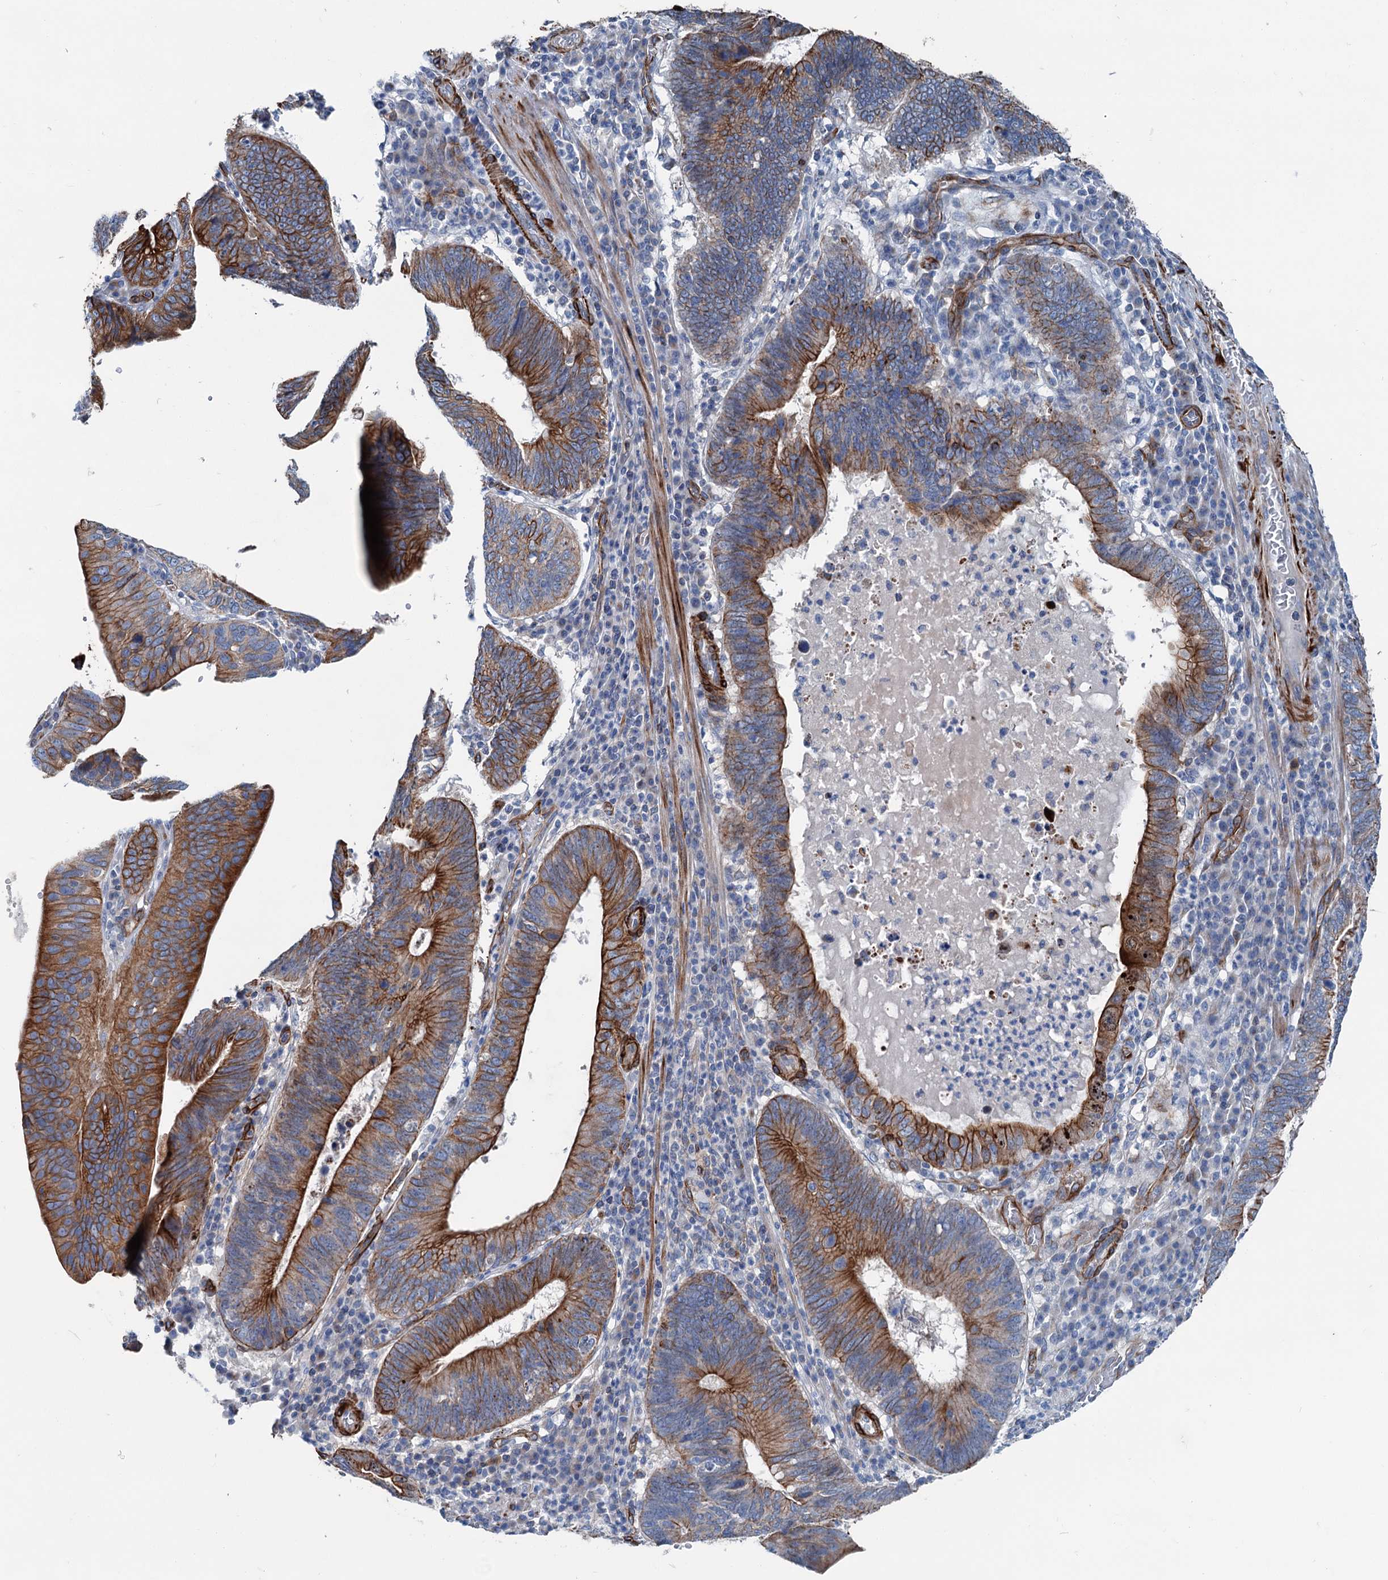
{"staining": {"intensity": "strong", "quantity": "25%-75%", "location": "cytoplasmic/membranous"}, "tissue": "stomach cancer", "cell_type": "Tumor cells", "image_type": "cancer", "snomed": [{"axis": "morphology", "description": "Adenocarcinoma, NOS"}, {"axis": "topography", "description": "Stomach"}], "caption": "Stomach adenocarcinoma tissue demonstrates strong cytoplasmic/membranous positivity in approximately 25%-75% of tumor cells, visualized by immunohistochemistry.", "gene": "CALCOCO1", "patient": {"sex": "male", "age": 59}}